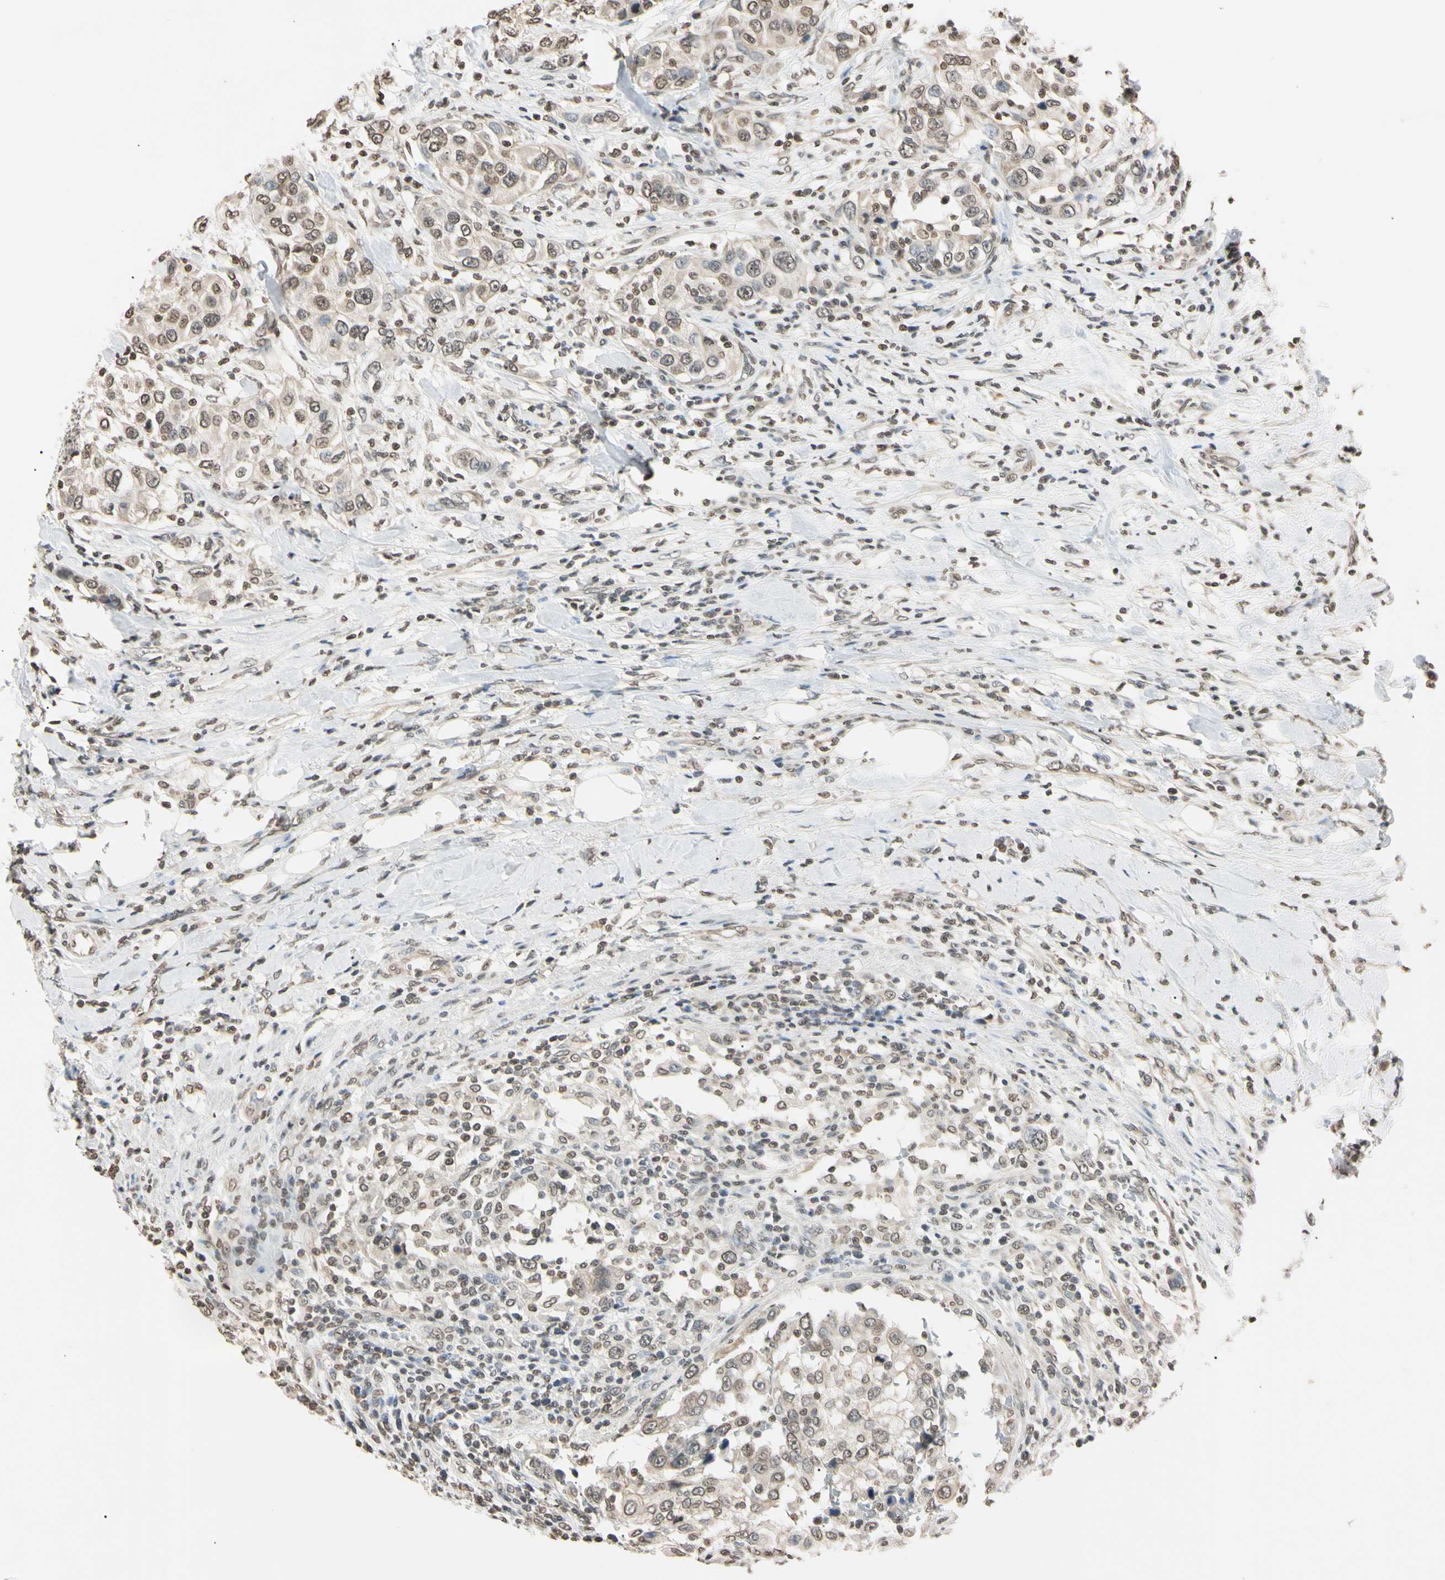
{"staining": {"intensity": "weak", "quantity": "25%-75%", "location": "nuclear"}, "tissue": "urothelial cancer", "cell_type": "Tumor cells", "image_type": "cancer", "snomed": [{"axis": "morphology", "description": "Urothelial carcinoma, High grade"}, {"axis": "topography", "description": "Urinary bladder"}], "caption": "Protein staining by immunohistochemistry exhibits weak nuclear staining in about 25%-75% of tumor cells in urothelial cancer.", "gene": "CDC45", "patient": {"sex": "female", "age": 80}}